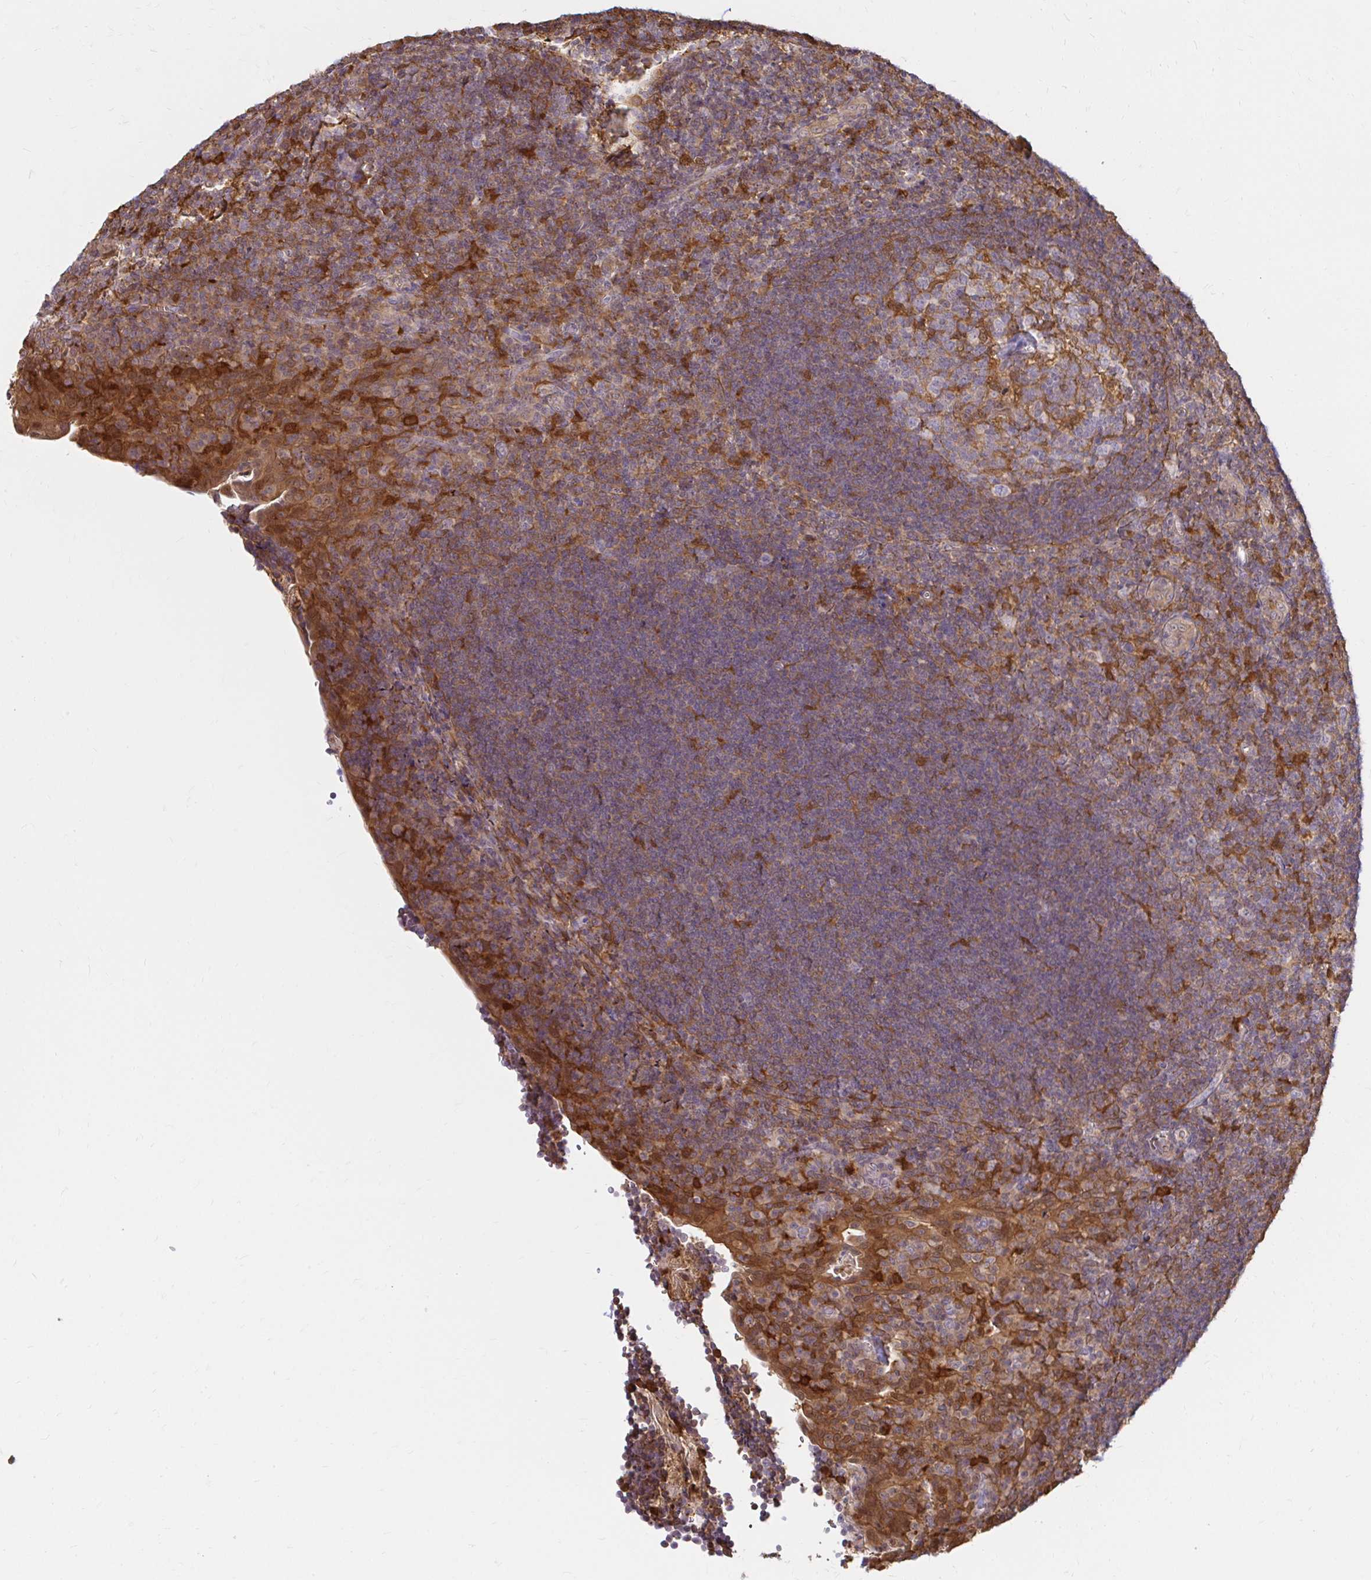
{"staining": {"intensity": "moderate", "quantity": "<25%", "location": "cytoplasmic/membranous"}, "tissue": "tonsil", "cell_type": "Germinal center cells", "image_type": "normal", "snomed": [{"axis": "morphology", "description": "Normal tissue, NOS"}, {"axis": "topography", "description": "Tonsil"}], "caption": "High-power microscopy captured an IHC image of normal tonsil, revealing moderate cytoplasmic/membranous positivity in approximately <25% of germinal center cells. The staining was performed using DAB (3,3'-diaminobenzidine) to visualize the protein expression in brown, while the nuclei were stained in blue with hematoxylin (Magnification: 20x).", "gene": "PYCARD", "patient": {"sex": "male", "age": 17}}